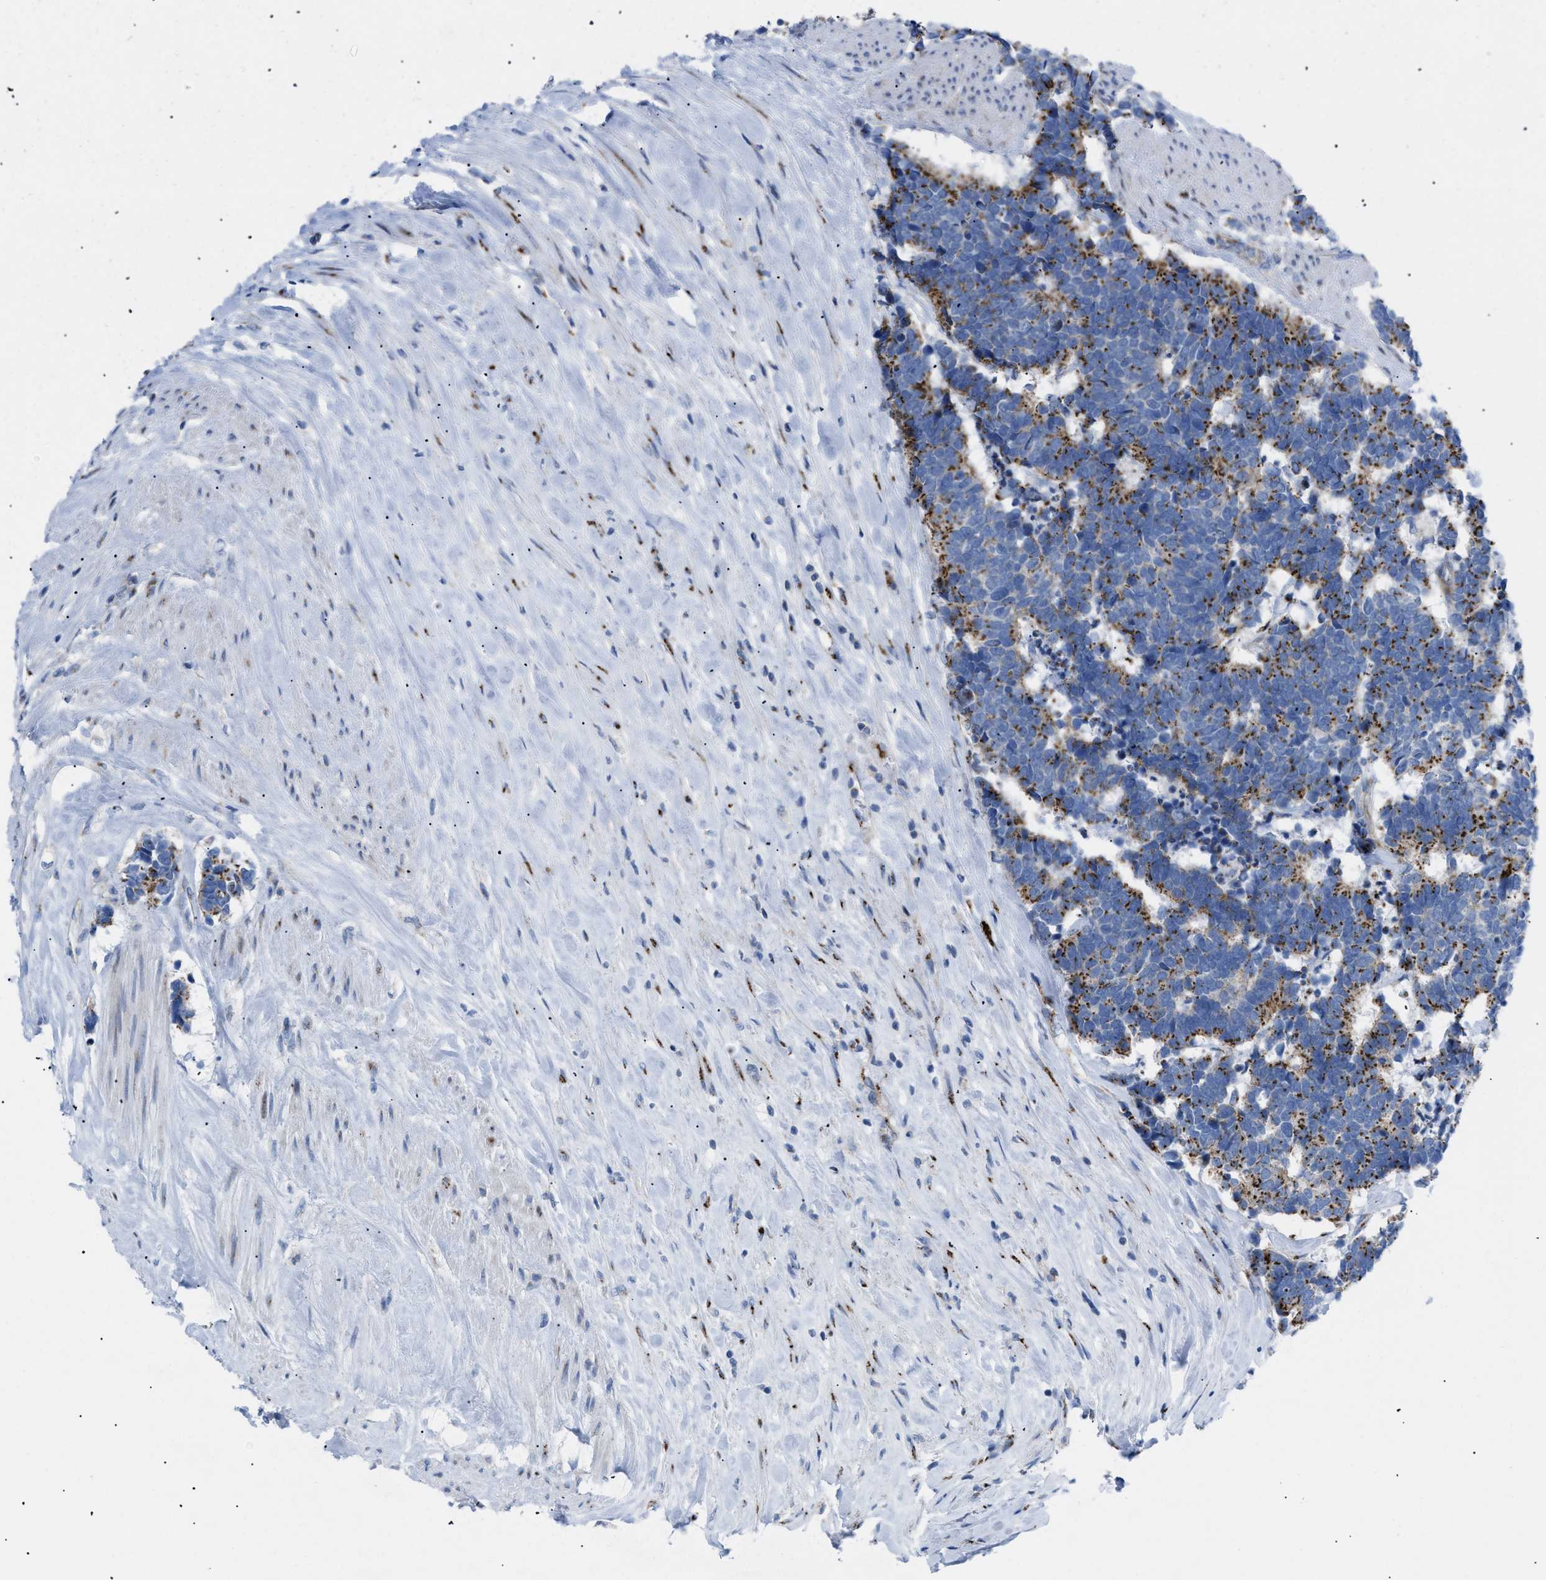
{"staining": {"intensity": "strong", "quantity": "25%-75%", "location": "cytoplasmic/membranous"}, "tissue": "carcinoid", "cell_type": "Tumor cells", "image_type": "cancer", "snomed": [{"axis": "morphology", "description": "Carcinoma, NOS"}, {"axis": "morphology", "description": "Carcinoid, malignant, NOS"}, {"axis": "topography", "description": "Urinary bladder"}], "caption": "Carcinoid stained for a protein displays strong cytoplasmic/membranous positivity in tumor cells. The staining was performed using DAB (3,3'-diaminobenzidine), with brown indicating positive protein expression. Nuclei are stained blue with hematoxylin.", "gene": "TMEM17", "patient": {"sex": "male", "age": 57}}